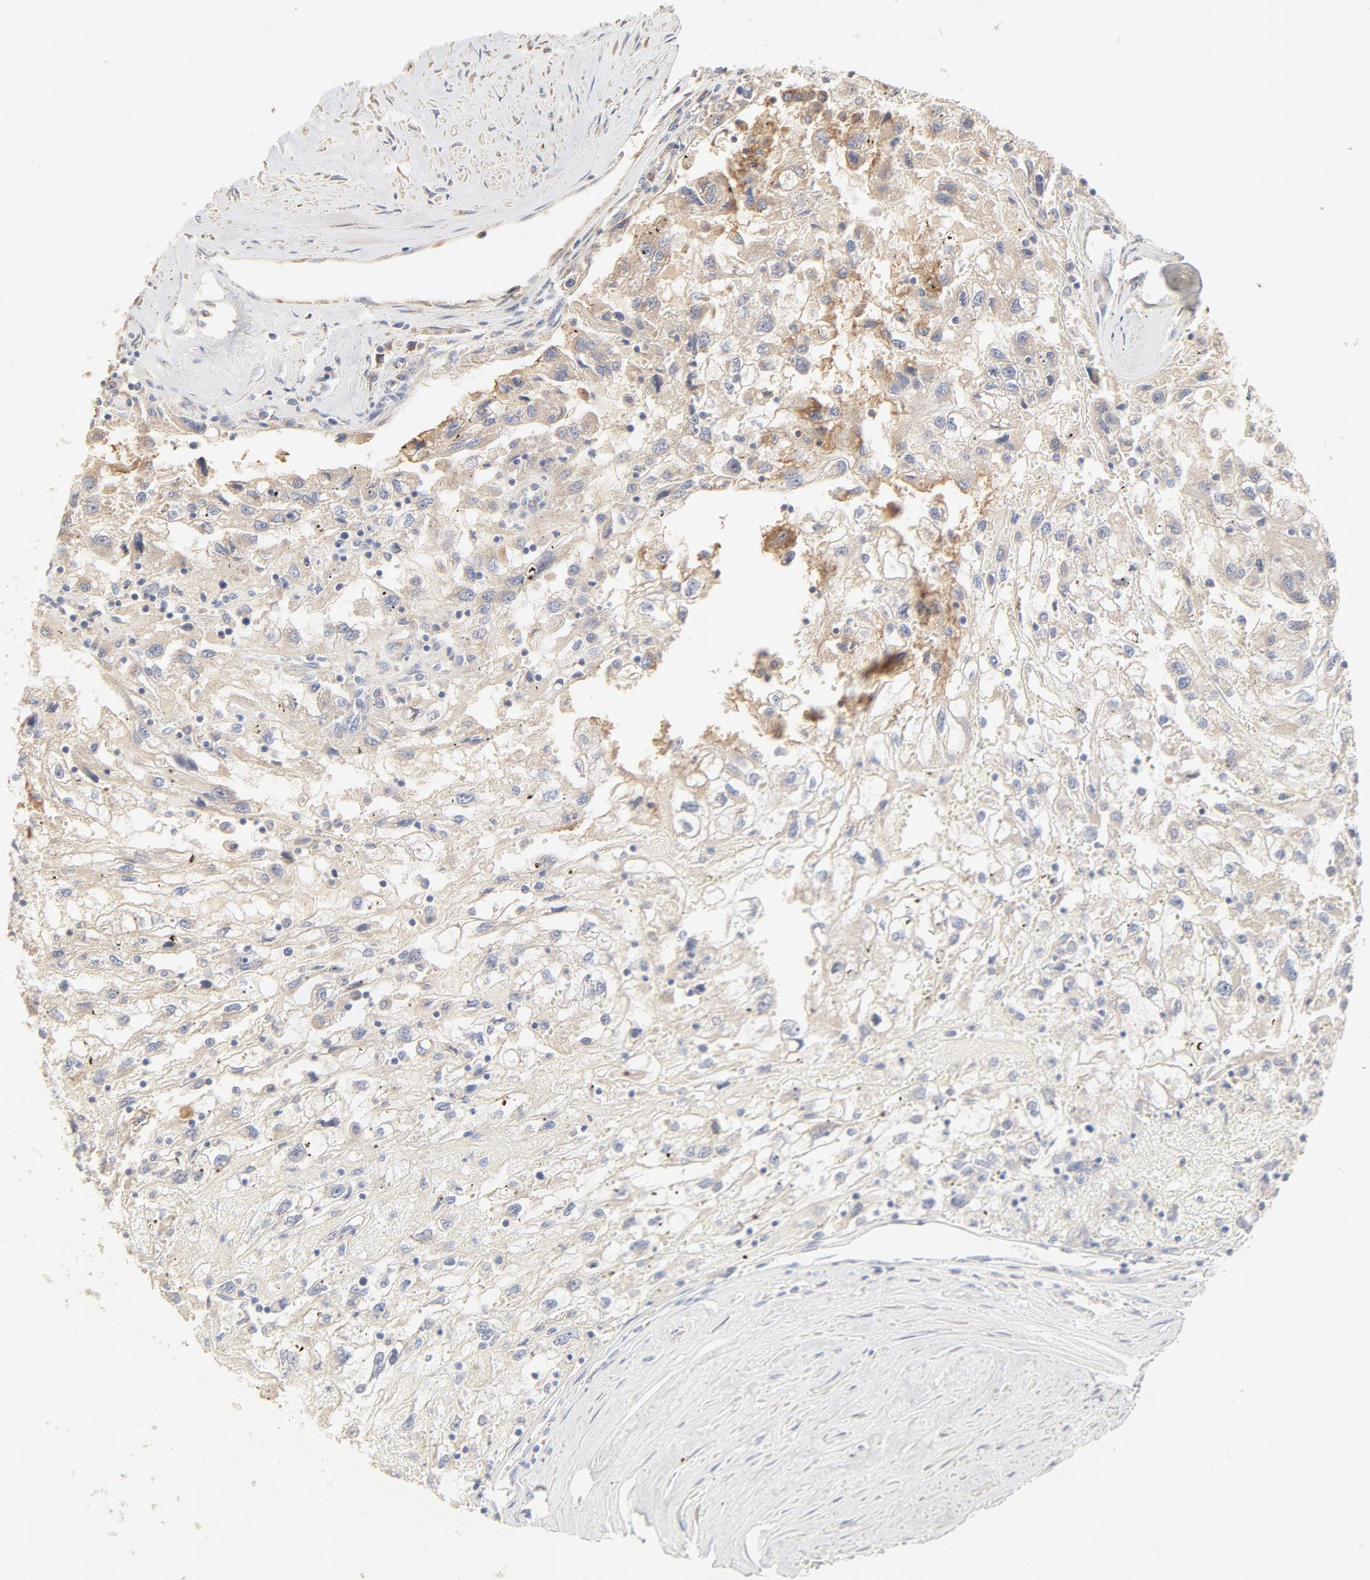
{"staining": {"intensity": "negative", "quantity": "none", "location": "none"}, "tissue": "renal cancer", "cell_type": "Tumor cells", "image_type": "cancer", "snomed": [{"axis": "morphology", "description": "Normal tissue, NOS"}, {"axis": "morphology", "description": "Adenocarcinoma, NOS"}, {"axis": "topography", "description": "Kidney"}], "caption": "High power microscopy photomicrograph of an IHC histopathology image of adenocarcinoma (renal), revealing no significant expression in tumor cells. (Brightfield microscopy of DAB (3,3'-diaminobenzidine) immunohistochemistry at high magnification).", "gene": "FCGBP", "patient": {"sex": "male", "age": 71}}